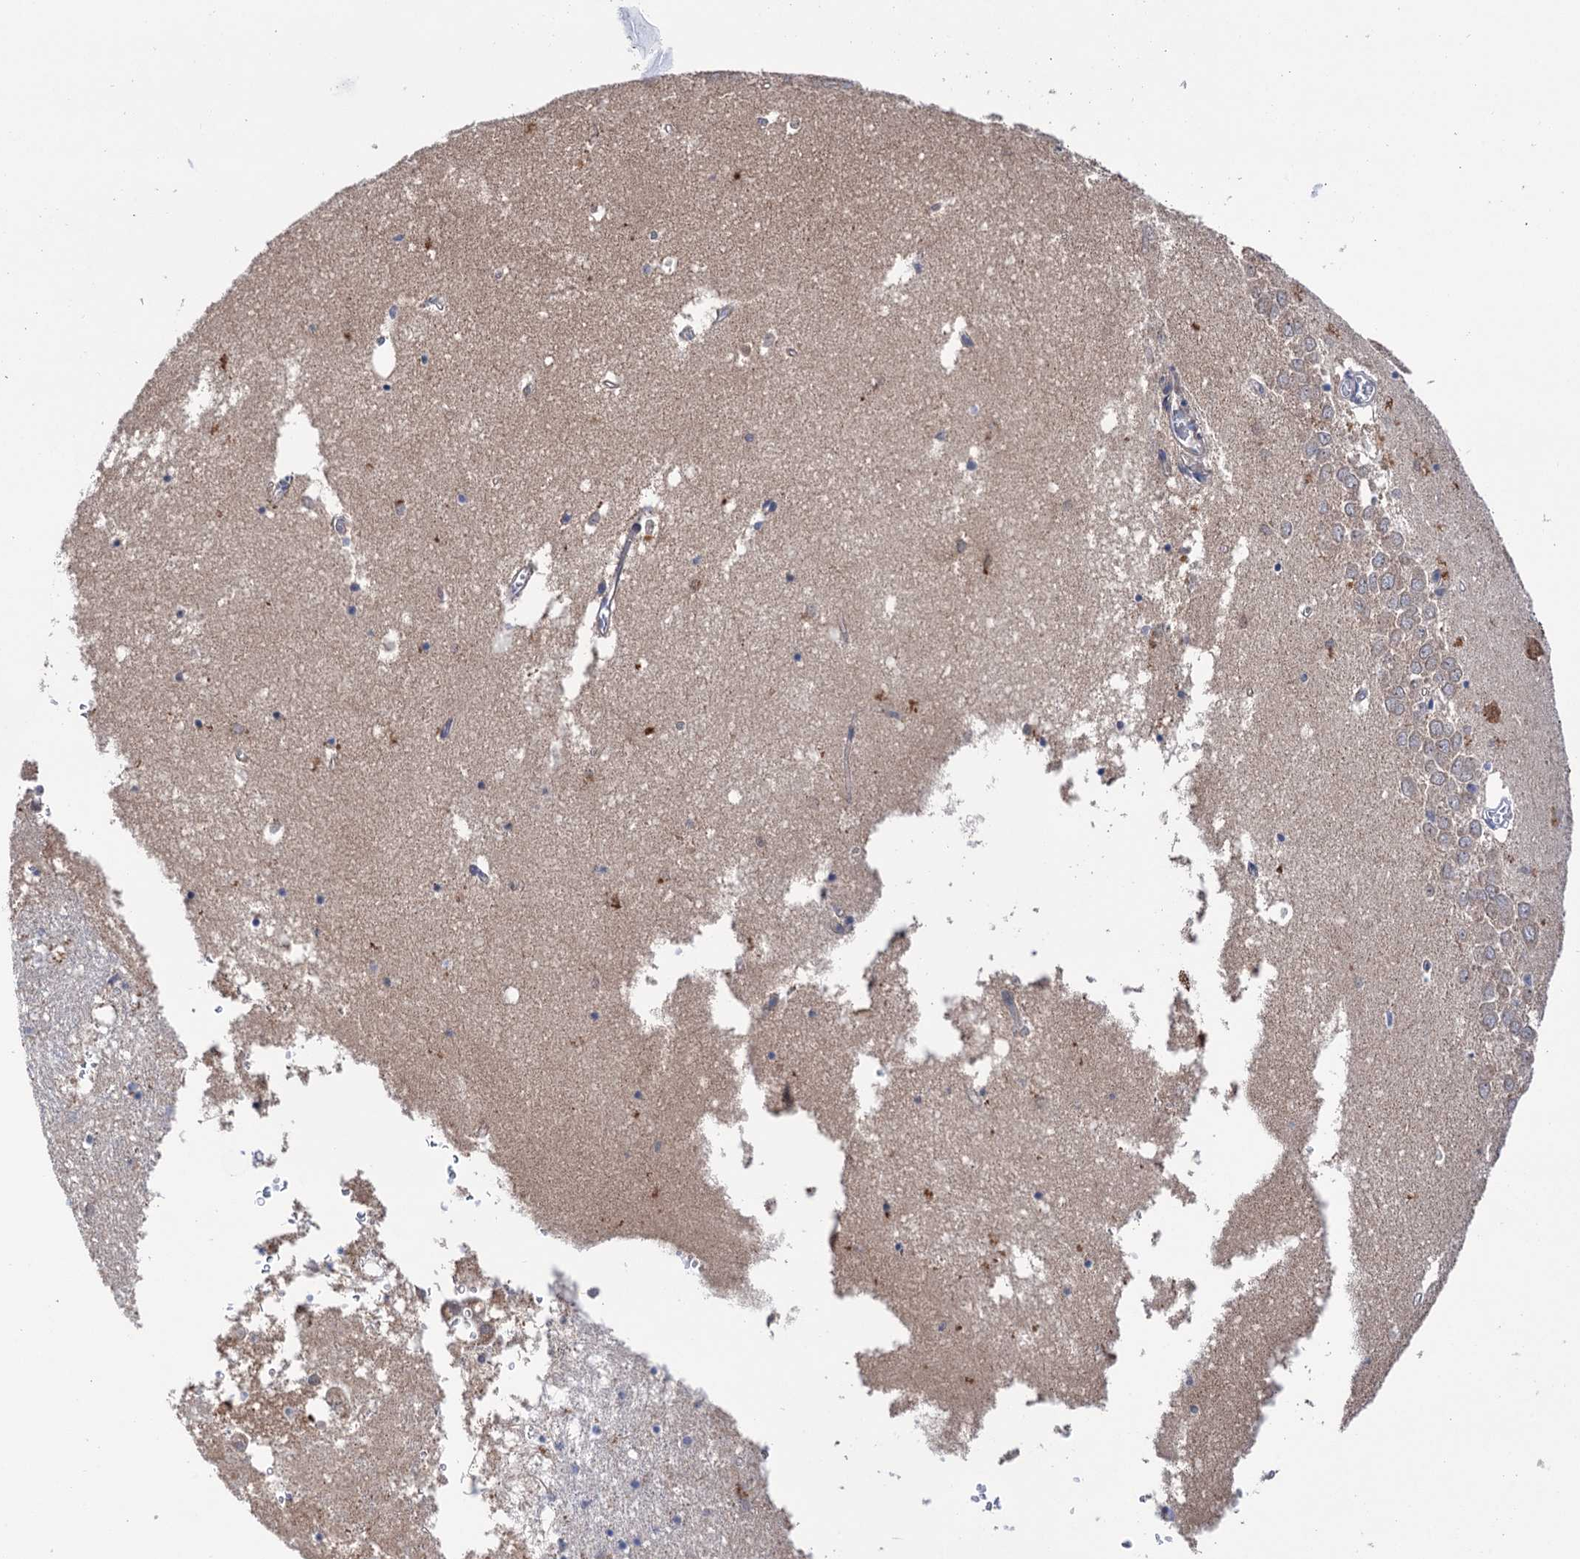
{"staining": {"intensity": "moderate", "quantity": "<25%", "location": "cytoplasmic/membranous"}, "tissue": "hippocampus", "cell_type": "Glial cells", "image_type": "normal", "snomed": [{"axis": "morphology", "description": "Normal tissue, NOS"}, {"axis": "topography", "description": "Hippocampus"}], "caption": "IHC micrograph of benign hippocampus: human hippocampus stained using immunohistochemistry shows low levels of moderate protein expression localized specifically in the cytoplasmic/membranous of glial cells, appearing as a cytoplasmic/membranous brown color.", "gene": "SUCLA2", "patient": {"sex": "male", "age": 70}}